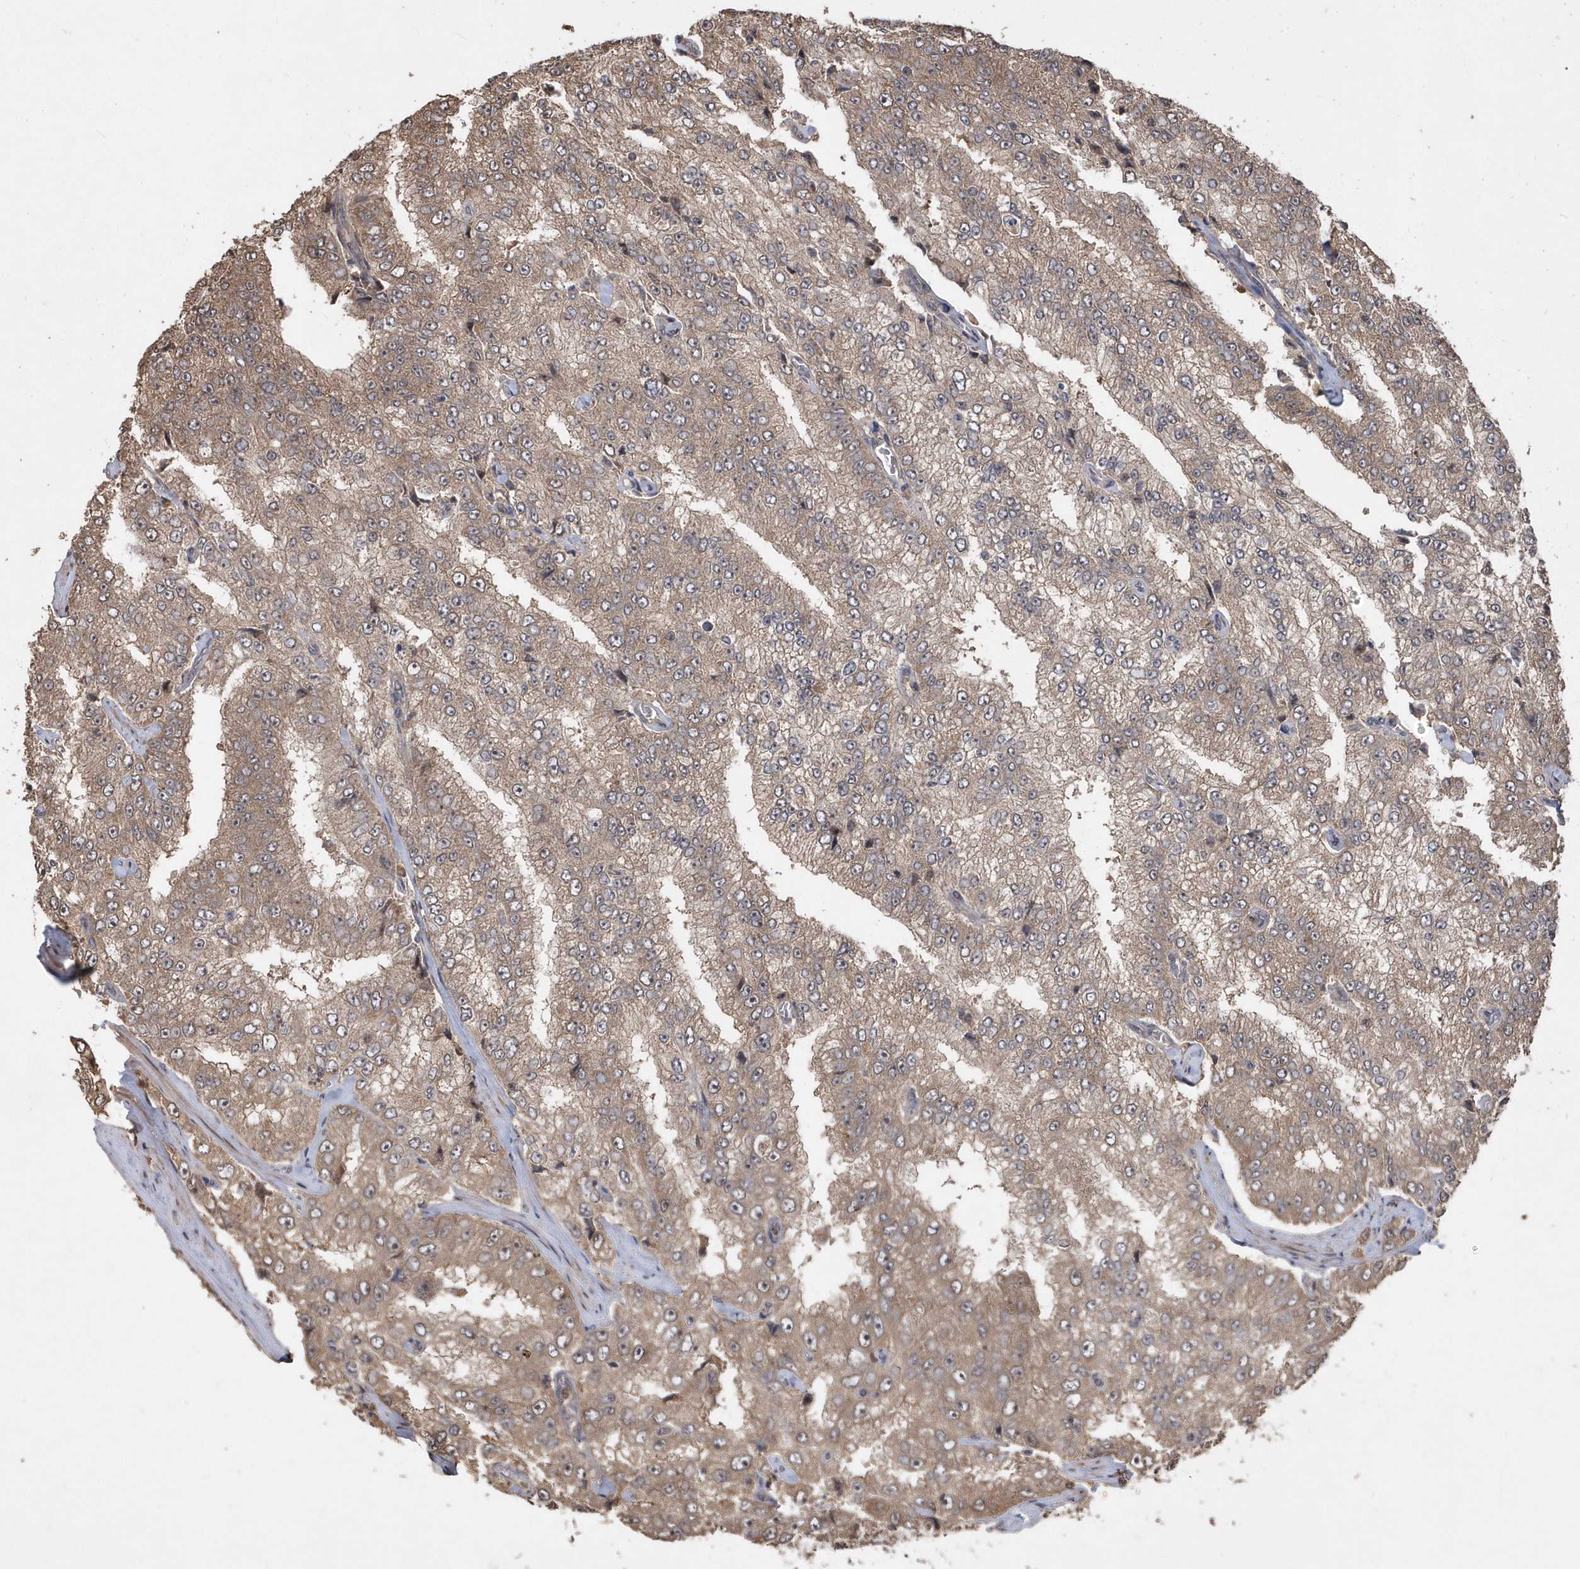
{"staining": {"intensity": "moderate", "quantity": ">75%", "location": "cytoplasmic/membranous"}, "tissue": "prostate cancer", "cell_type": "Tumor cells", "image_type": "cancer", "snomed": [{"axis": "morphology", "description": "Adenocarcinoma, High grade"}, {"axis": "topography", "description": "Prostate"}], "caption": "Brown immunohistochemical staining in adenocarcinoma (high-grade) (prostate) exhibits moderate cytoplasmic/membranous expression in approximately >75% of tumor cells.", "gene": "WASHC5", "patient": {"sex": "male", "age": 58}}